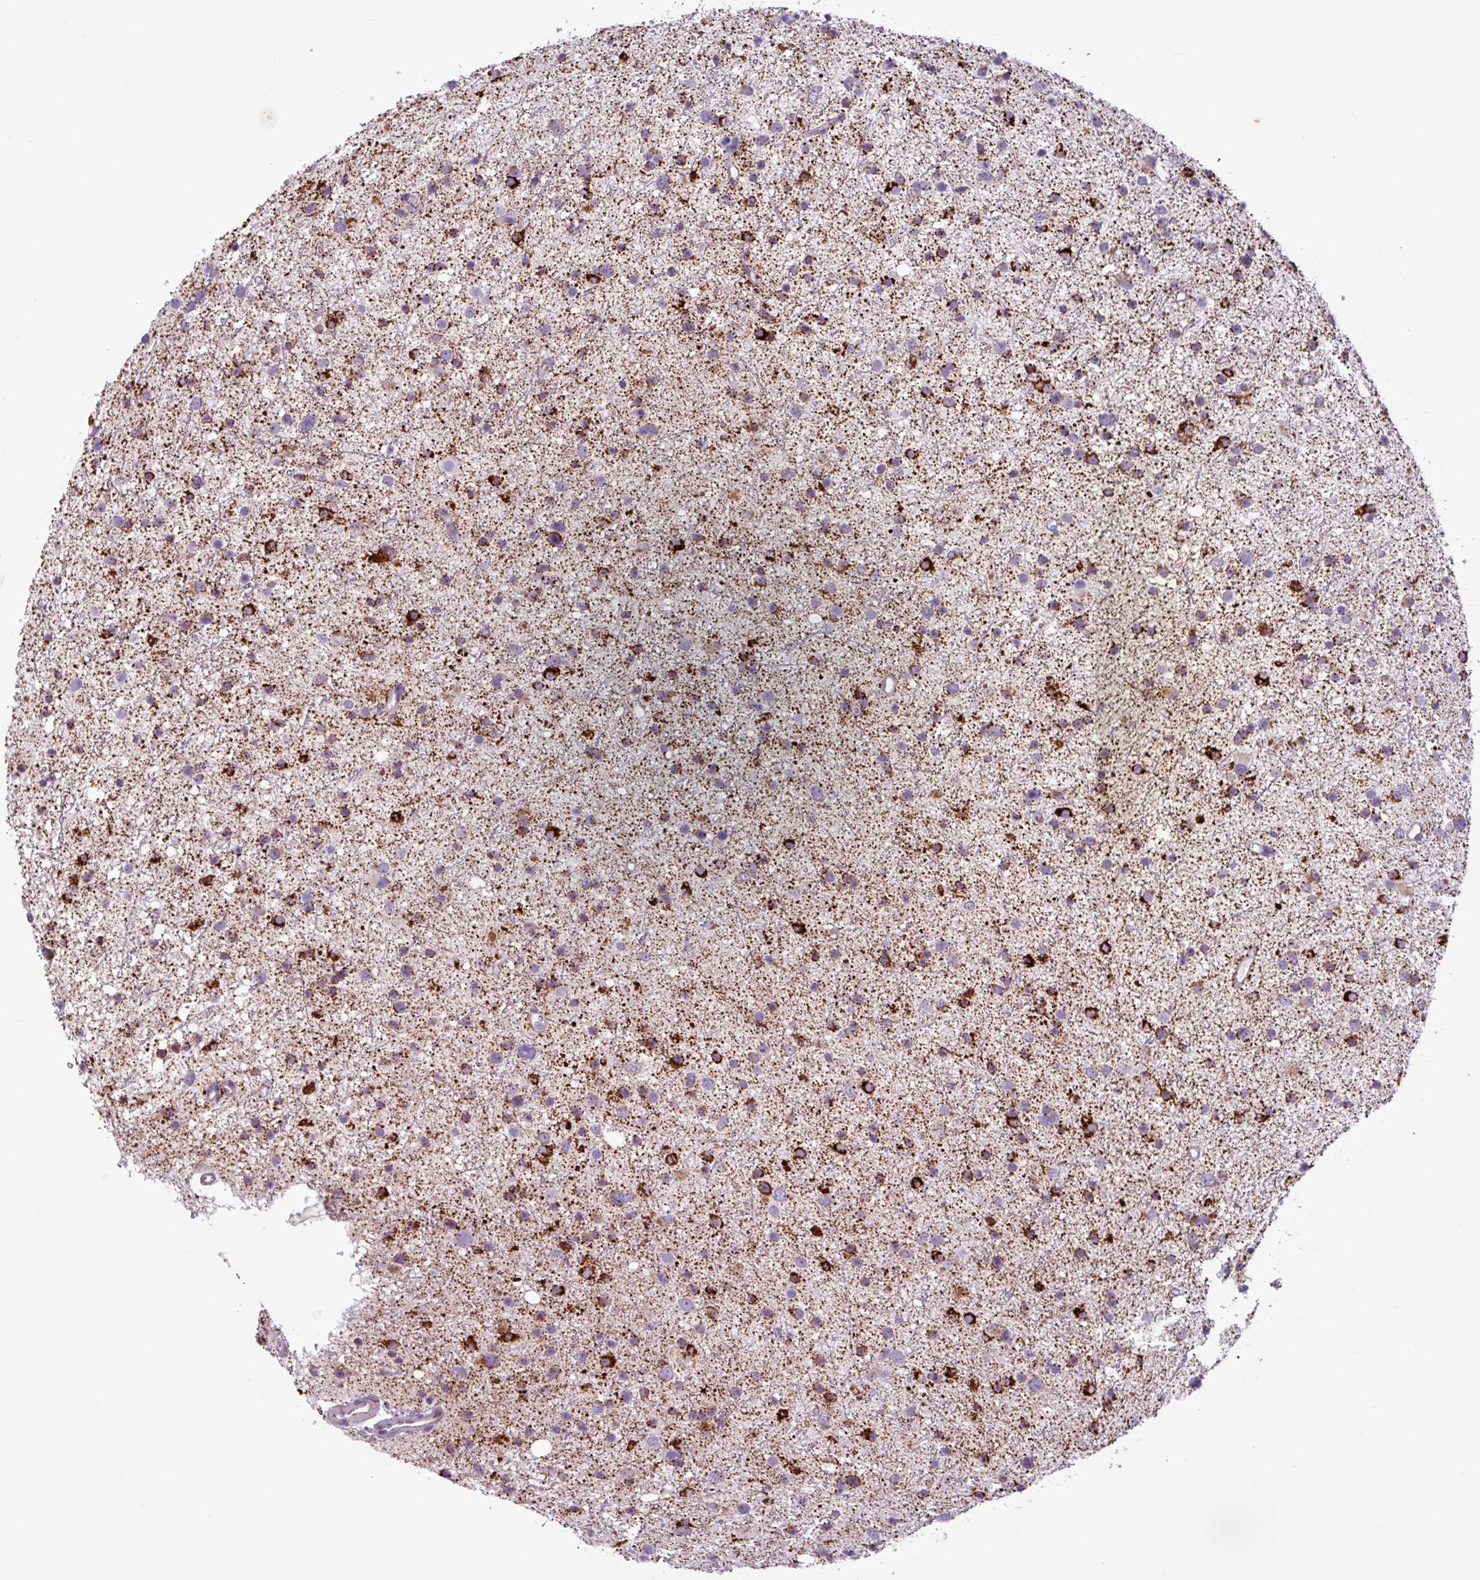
{"staining": {"intensity": "strong", "quantity": ">75%", "location": "cytoplasmic/membranous"}, "tissue": "glioma", "cell_type": "Tumor cells", "image_type": "cancer", "snomed": [{"axis": "morphology", "description": "Glioma, malignant, Low grade"}, {"axis": "topography", "description": "Cerebral cortex"}], "caption": "Low-grade glioma (malignant) tissue reveals strong cytoplasmic/membranous staining in approximately >75% of tumor cells The staining was performed using DAB, with brown indicating positive protein expression. Nuclei are stained blue with hematoxylin.", "gene": "ZNF667", "patient": {"sex": "female", "age": 39}}